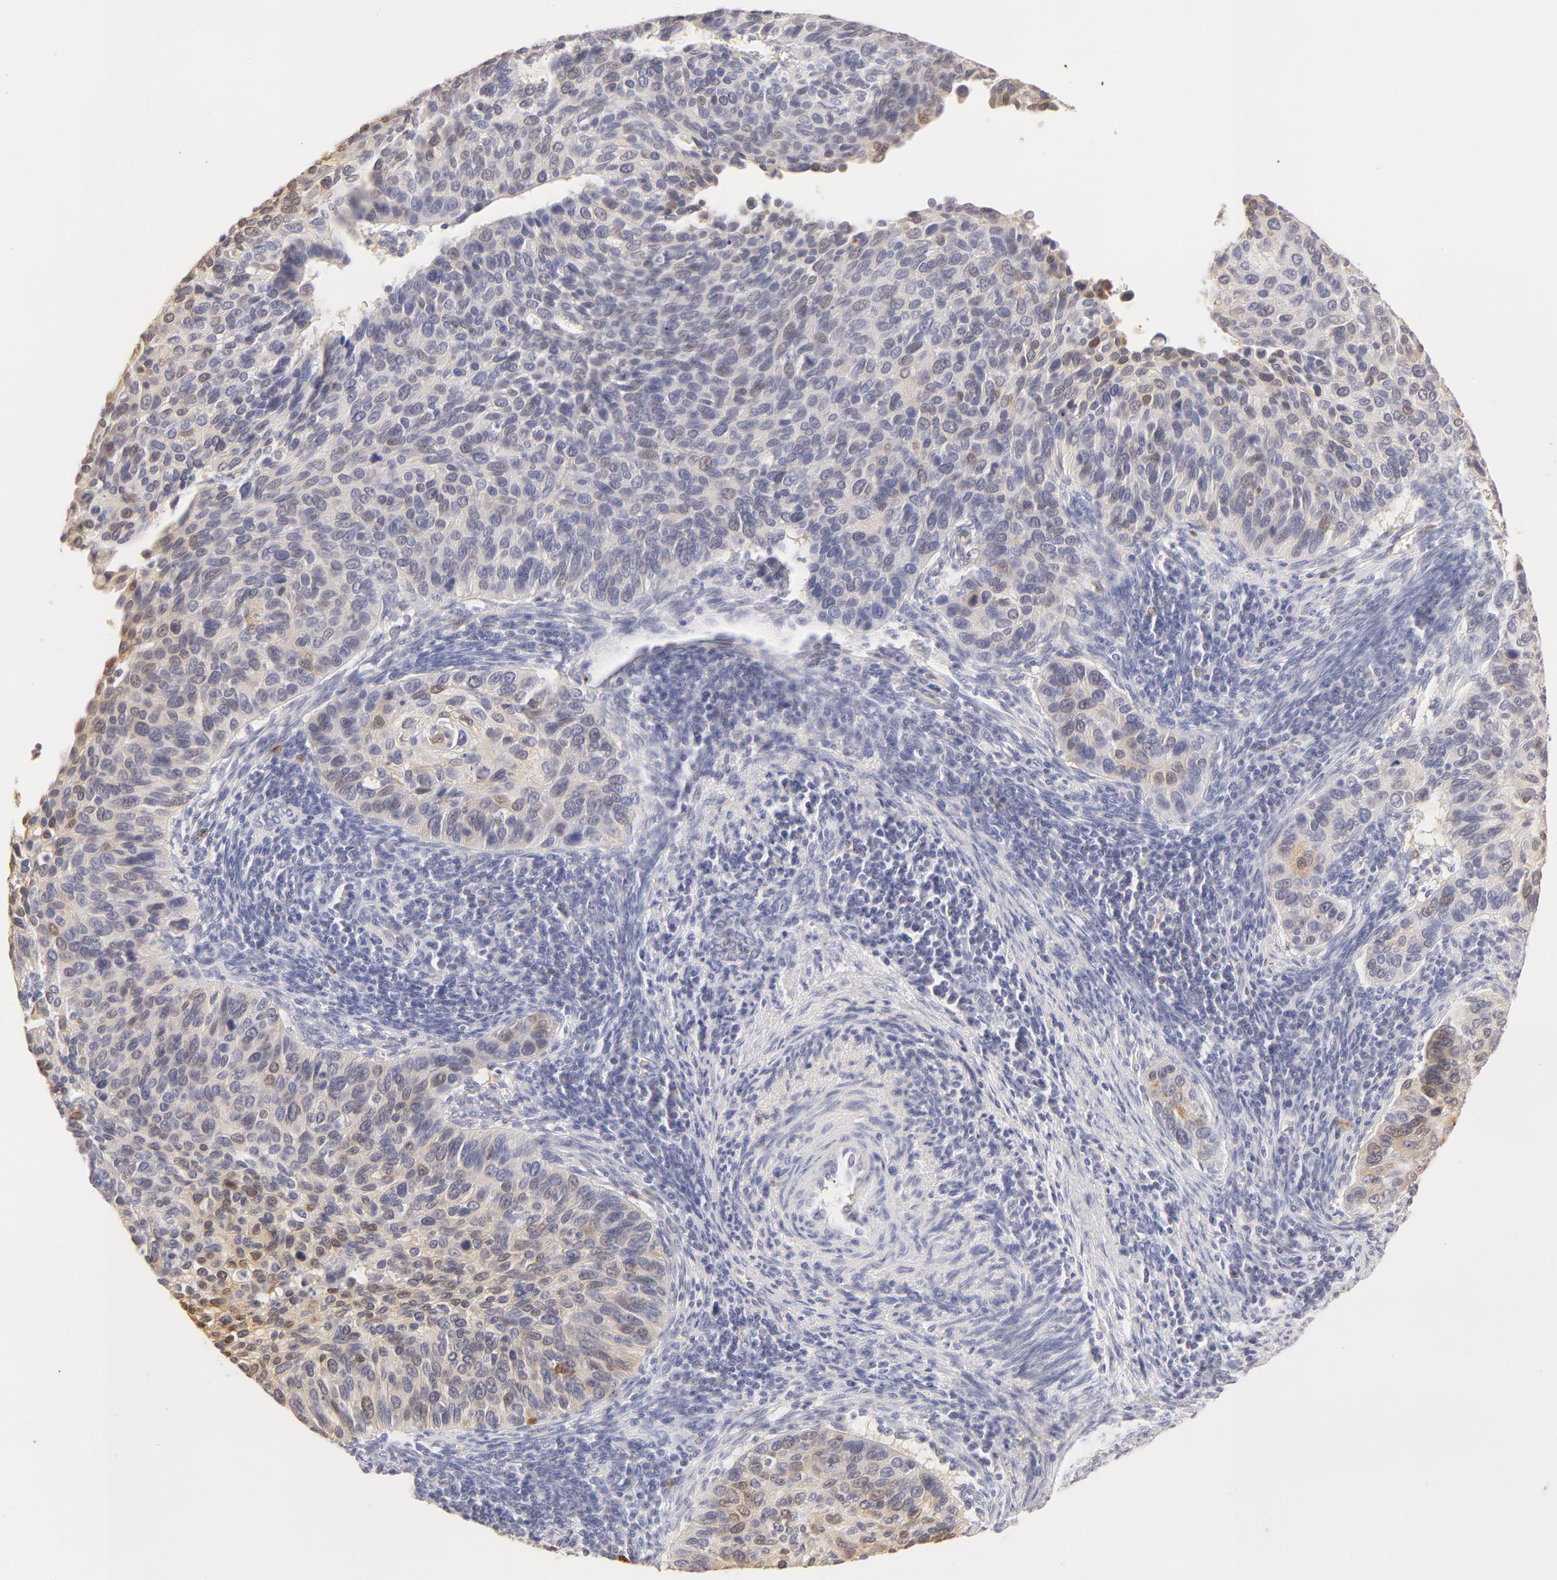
{"staining": {"intensity": "negative", "quantity": "none", "location": "none"}, "tissue": "cervical cancer", "cell_type": "Tumor cells", "image_type": "cancer", "snomed": [{"axis": "morphology", "description": "Adenocarcinoma, NOS"}, {"axis": "topography", "description": "Cervix"}], "caption": "Cervical adenocarcinoma was stained to show a protein in brown. There is no significant staining in tumor cells. (DAB immunohistochemistry (IHC) with hematoxylin counter stain).", "gene": "CA2", "patient": {"sex": "female", "age": 29}}